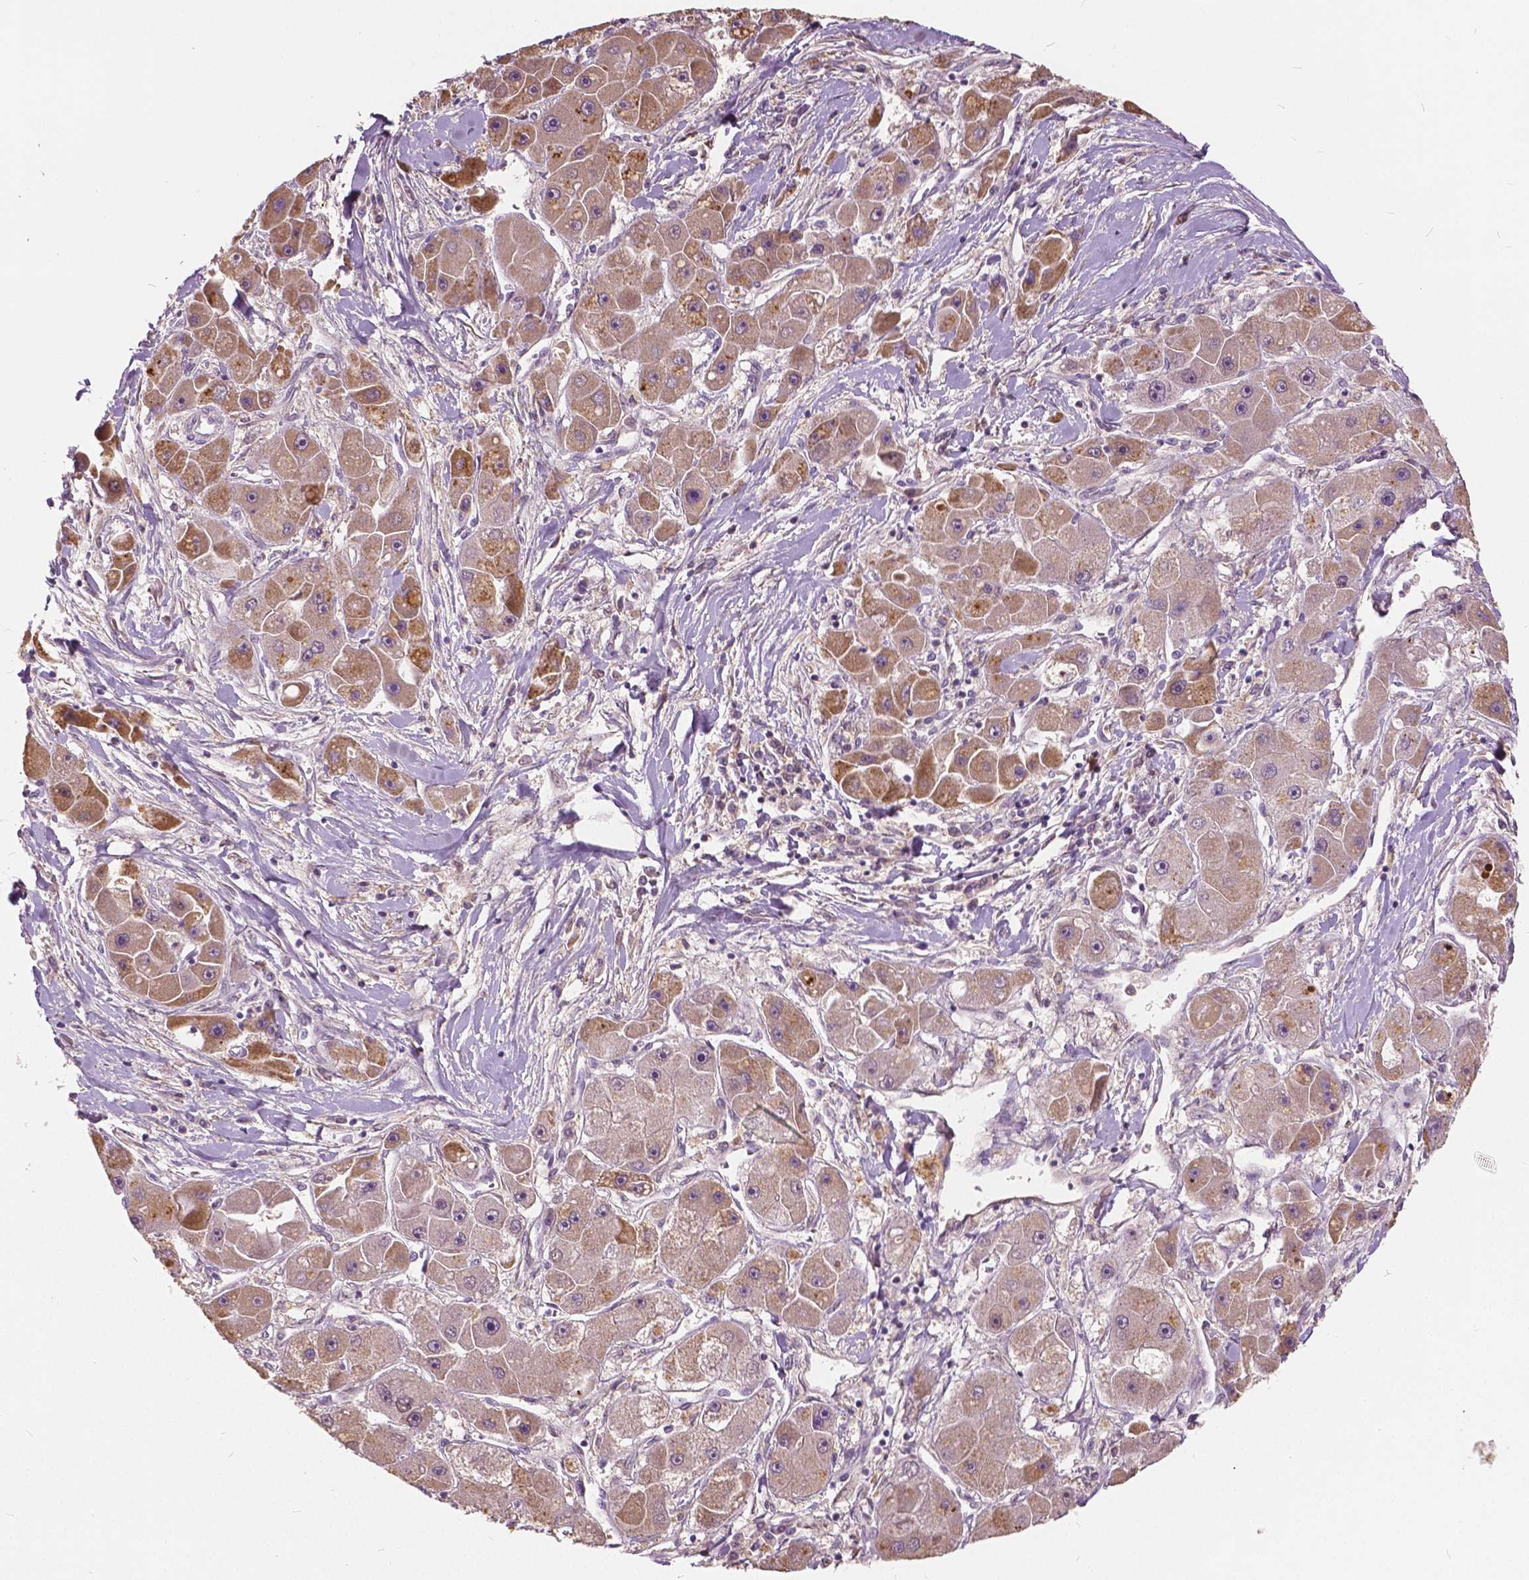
{"staining": {"intensity": "moderate", "quantity": "25%-75%", "location": "cytoplasmic/membranous"}, "tissue": "liver cancer", "cell_type": "Tumor cells", "image_type": "cancer", "snomed": [{"axis": "morphology", "description": "Carcinoma, Hepatocellular, NOS"}, {"axis": "topography", "description": "Liver"}], "caption": "The image shows a brown stain indicating the presence of a protein in the cytoplasmic/membranous of tumor cells in hepatocellular carcinoma (liver).", "gene": "DLX6", "patient": {"sex": "male", "age": 24}}